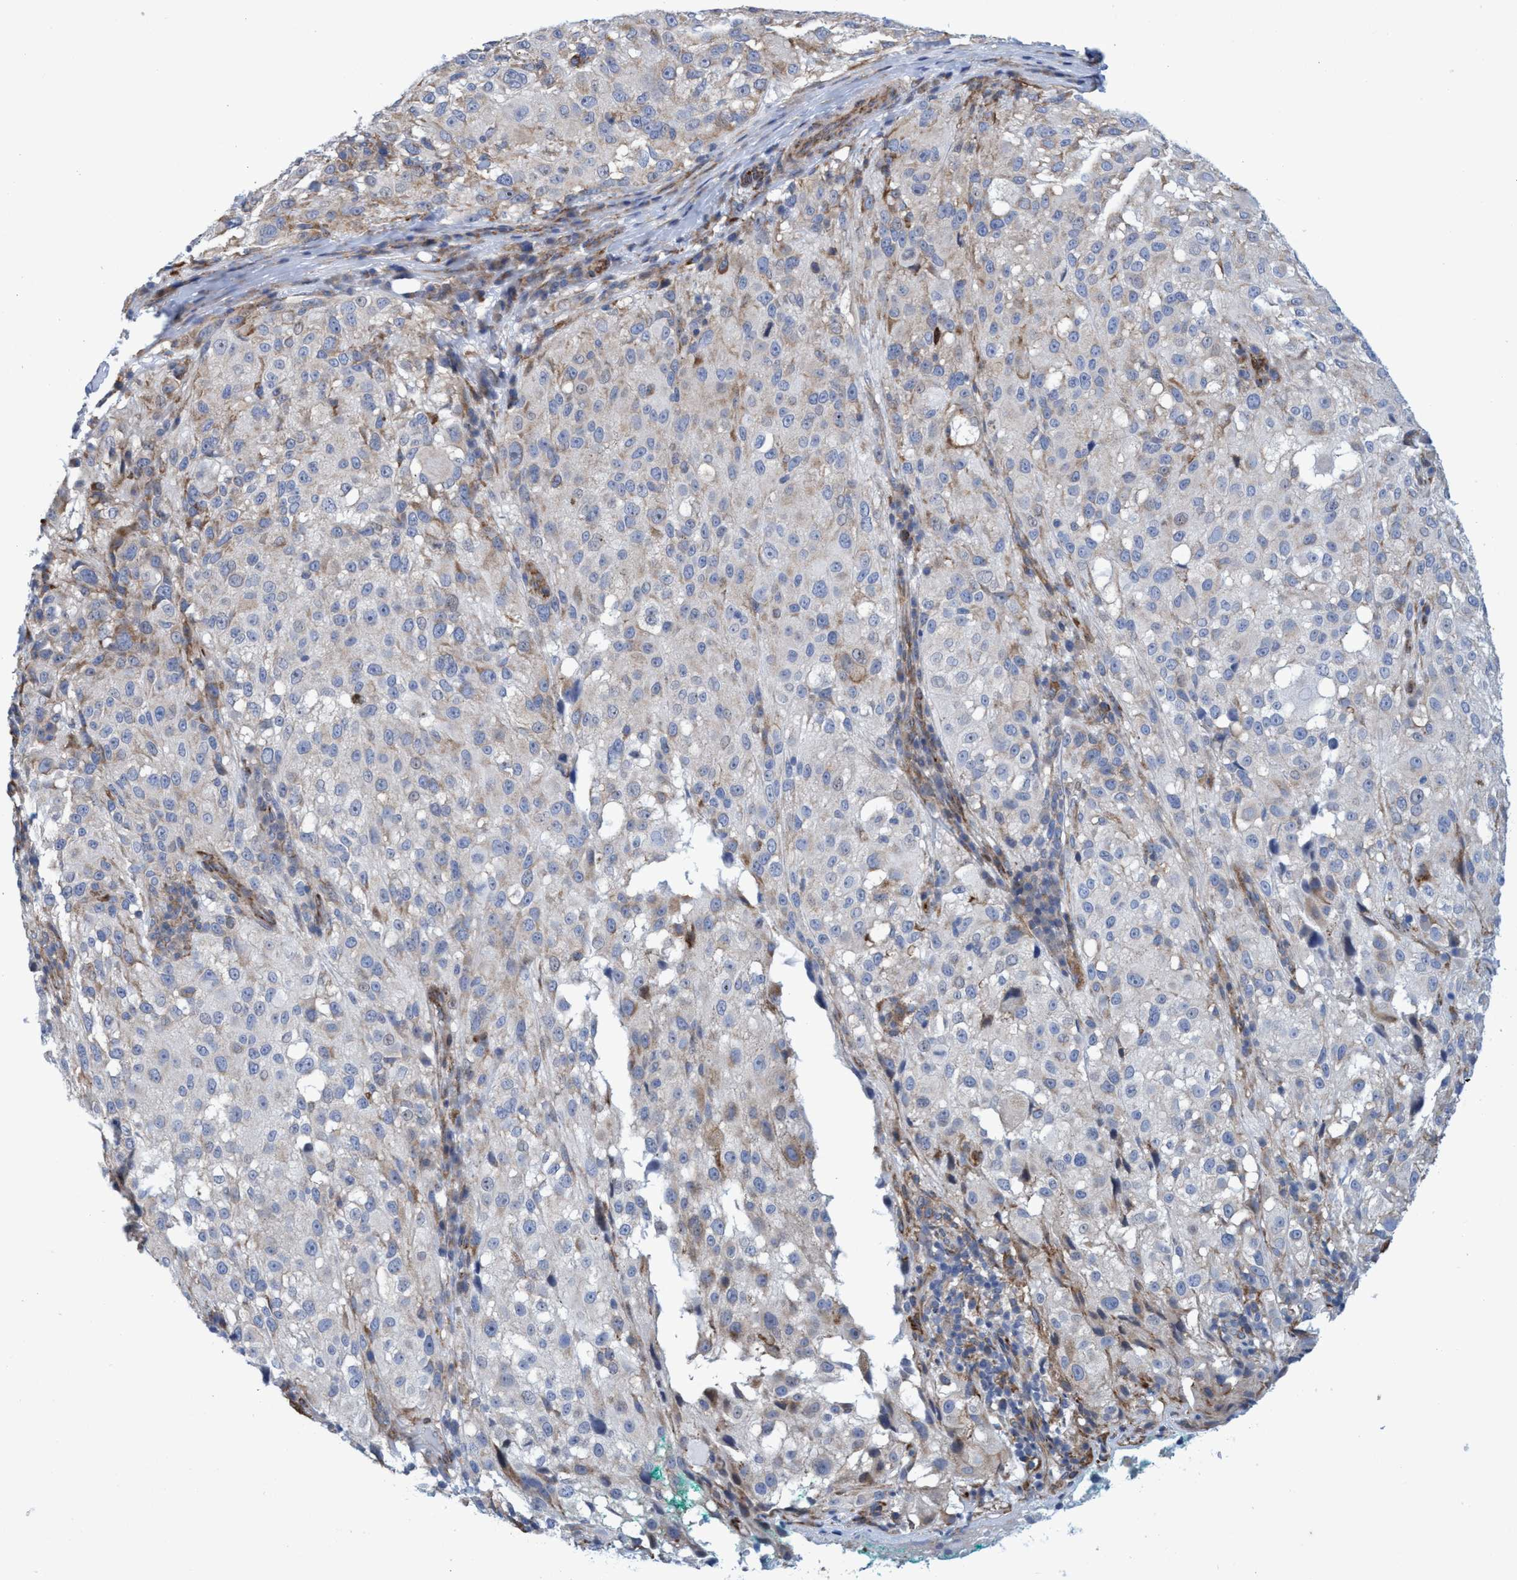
{"staining": {"intensity": "negative", "quantity": "none", "location": "none"}, "tissue": "melanoma", "cell_type": "Tumor cells", "image_type": "cancer", "snomed": [{"axis": "morphology", "description": "Necrosis, NOS"}, {"axis": "morphology", "description": "Malignant melanoma, NOS"}, {"axis": "topography", "description": "Skin"}], "caption": "An immunohistochemistry photomicrograph of malignant melanoma is shown. There is no staining in tumor cells of malignant melanoma. (DAB (3,3'-diaminobenzidine) IHC visualized using brightfield microscopy, high magnification).", "gene": "R3HCC1", "patient": {"sex": "female", "age": 87}}